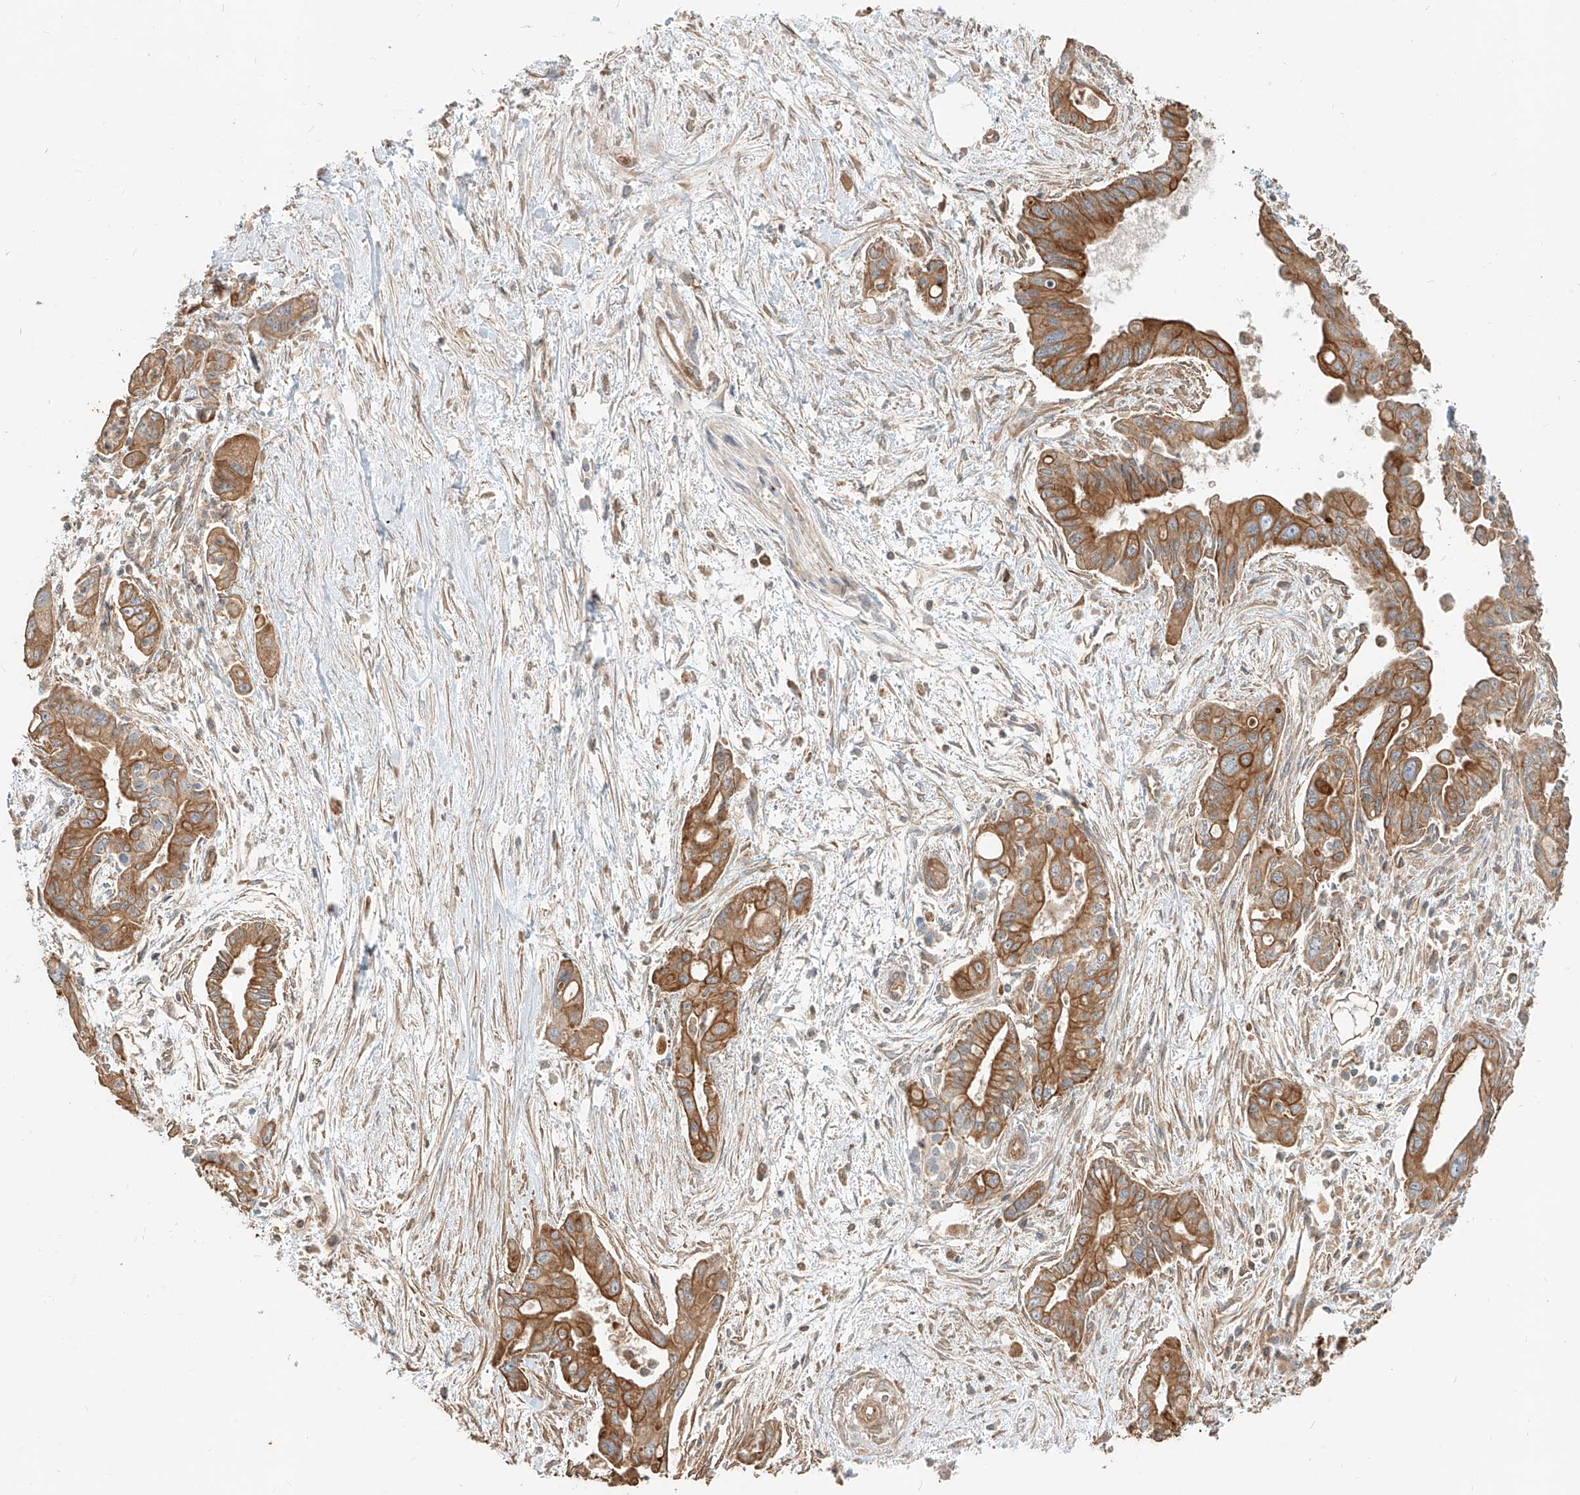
{"staining": {"intensity": "strong", "quantity": ">75%", "location": "cytoplasmic/membranous"}, "tissue": "pancreatic cancer", "cell_type": "Tumor cells", "image_type": "cancer", "snomed": [{"axis": "morphology", "description": "Adenocarcinoma, NOS"}, {"axis": "topography", "description": "Pancreas"}], "caption": "Protein staining exhibits strong cytoplasmic/membranous staining in approximately >75% of tumor cells in pancreatic cancer.", "gene": "CCDC115", "patient": {"sex": "male", "age": 70}}